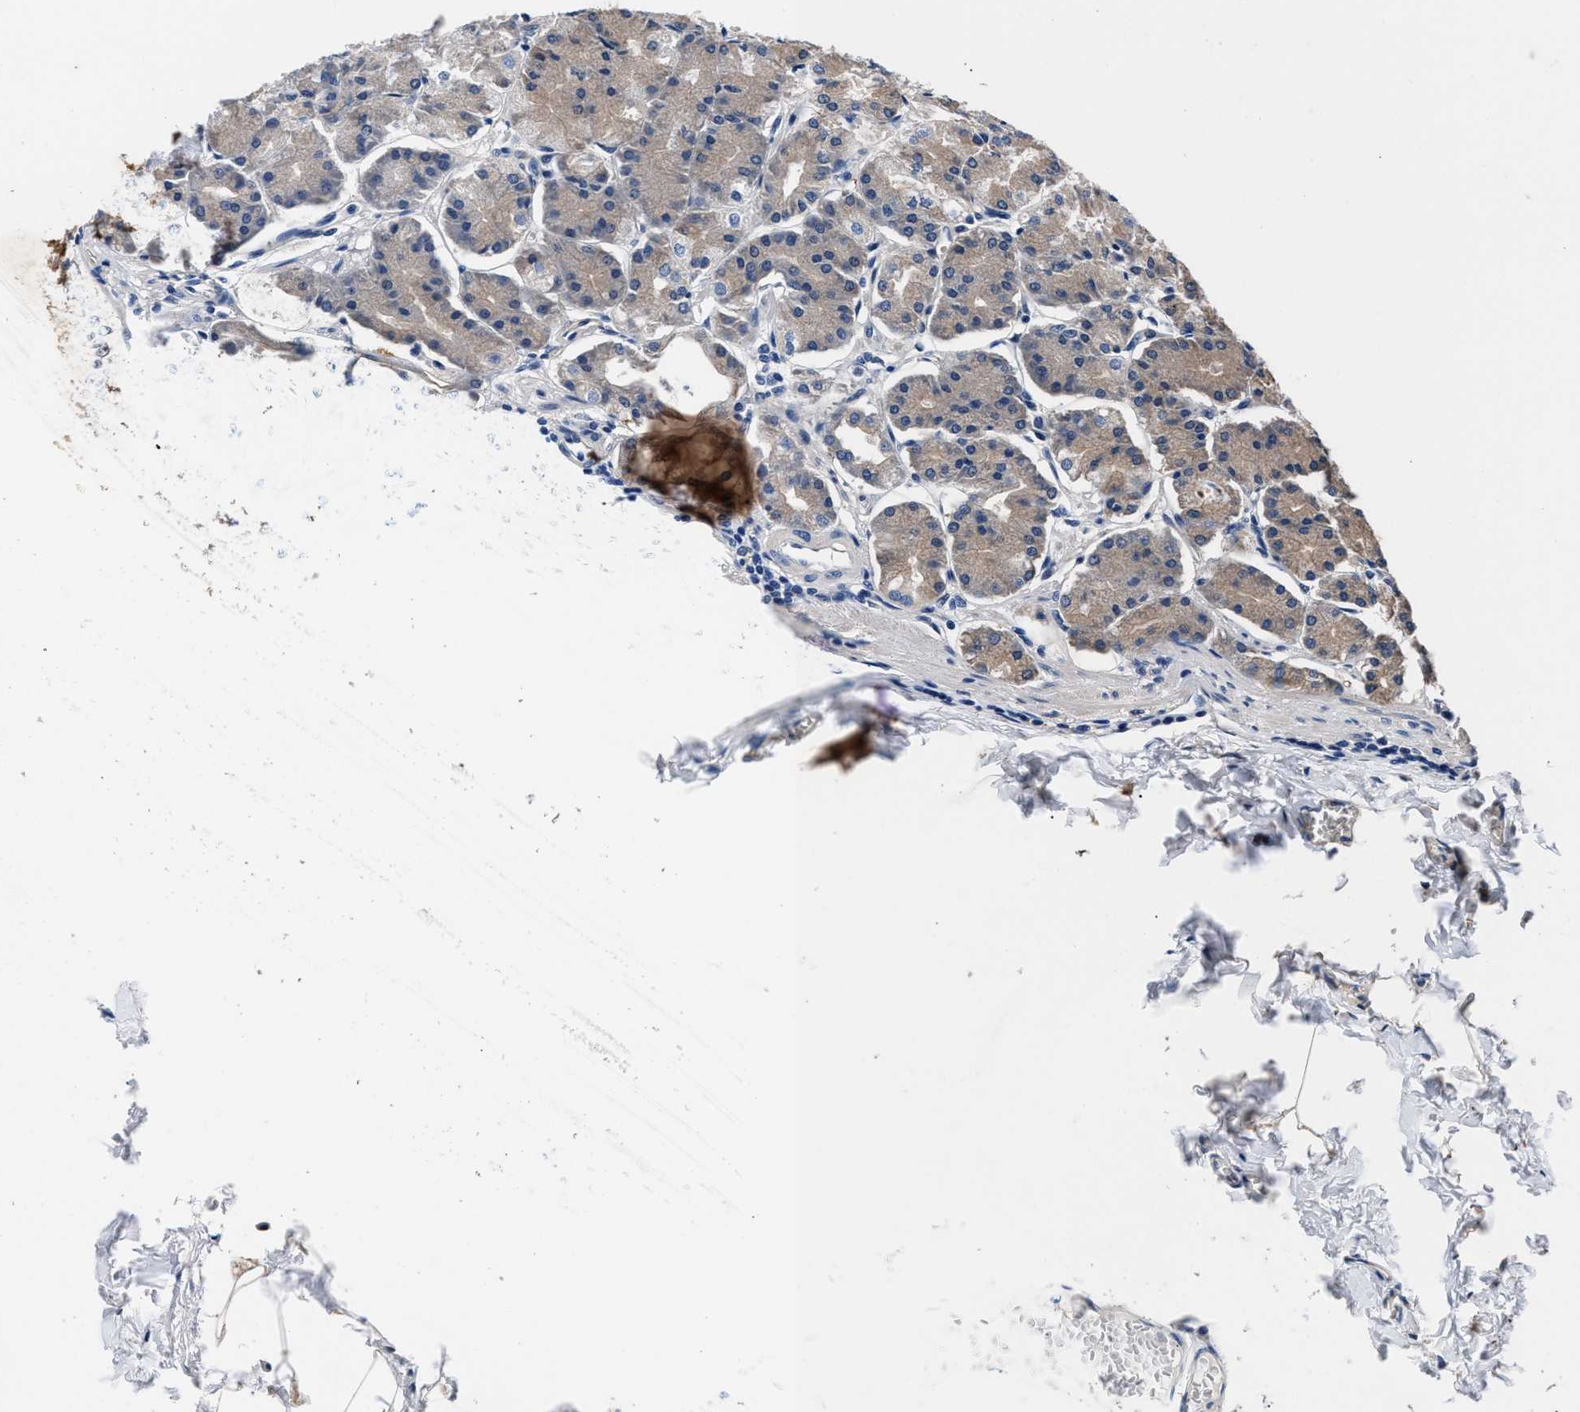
{"staining": {"intensity": "weak", "quantity": "25%-75%", "location": "cytoplasmic/membranous"}, "tissue": "stomach", "cell_type": "Glandular cells", "image_type": "normal", "snomed": [{"axis": "morphology", "description": "Normal tissue, NOS"}, {"axis": "topography", "description": "Stomach, lower"}], "caption": "Human stomach stained with a protein marker reveals weak staining in glandular cells.", "gene": "GSTM1", "patient": {"sex": "male", "age": 71}}